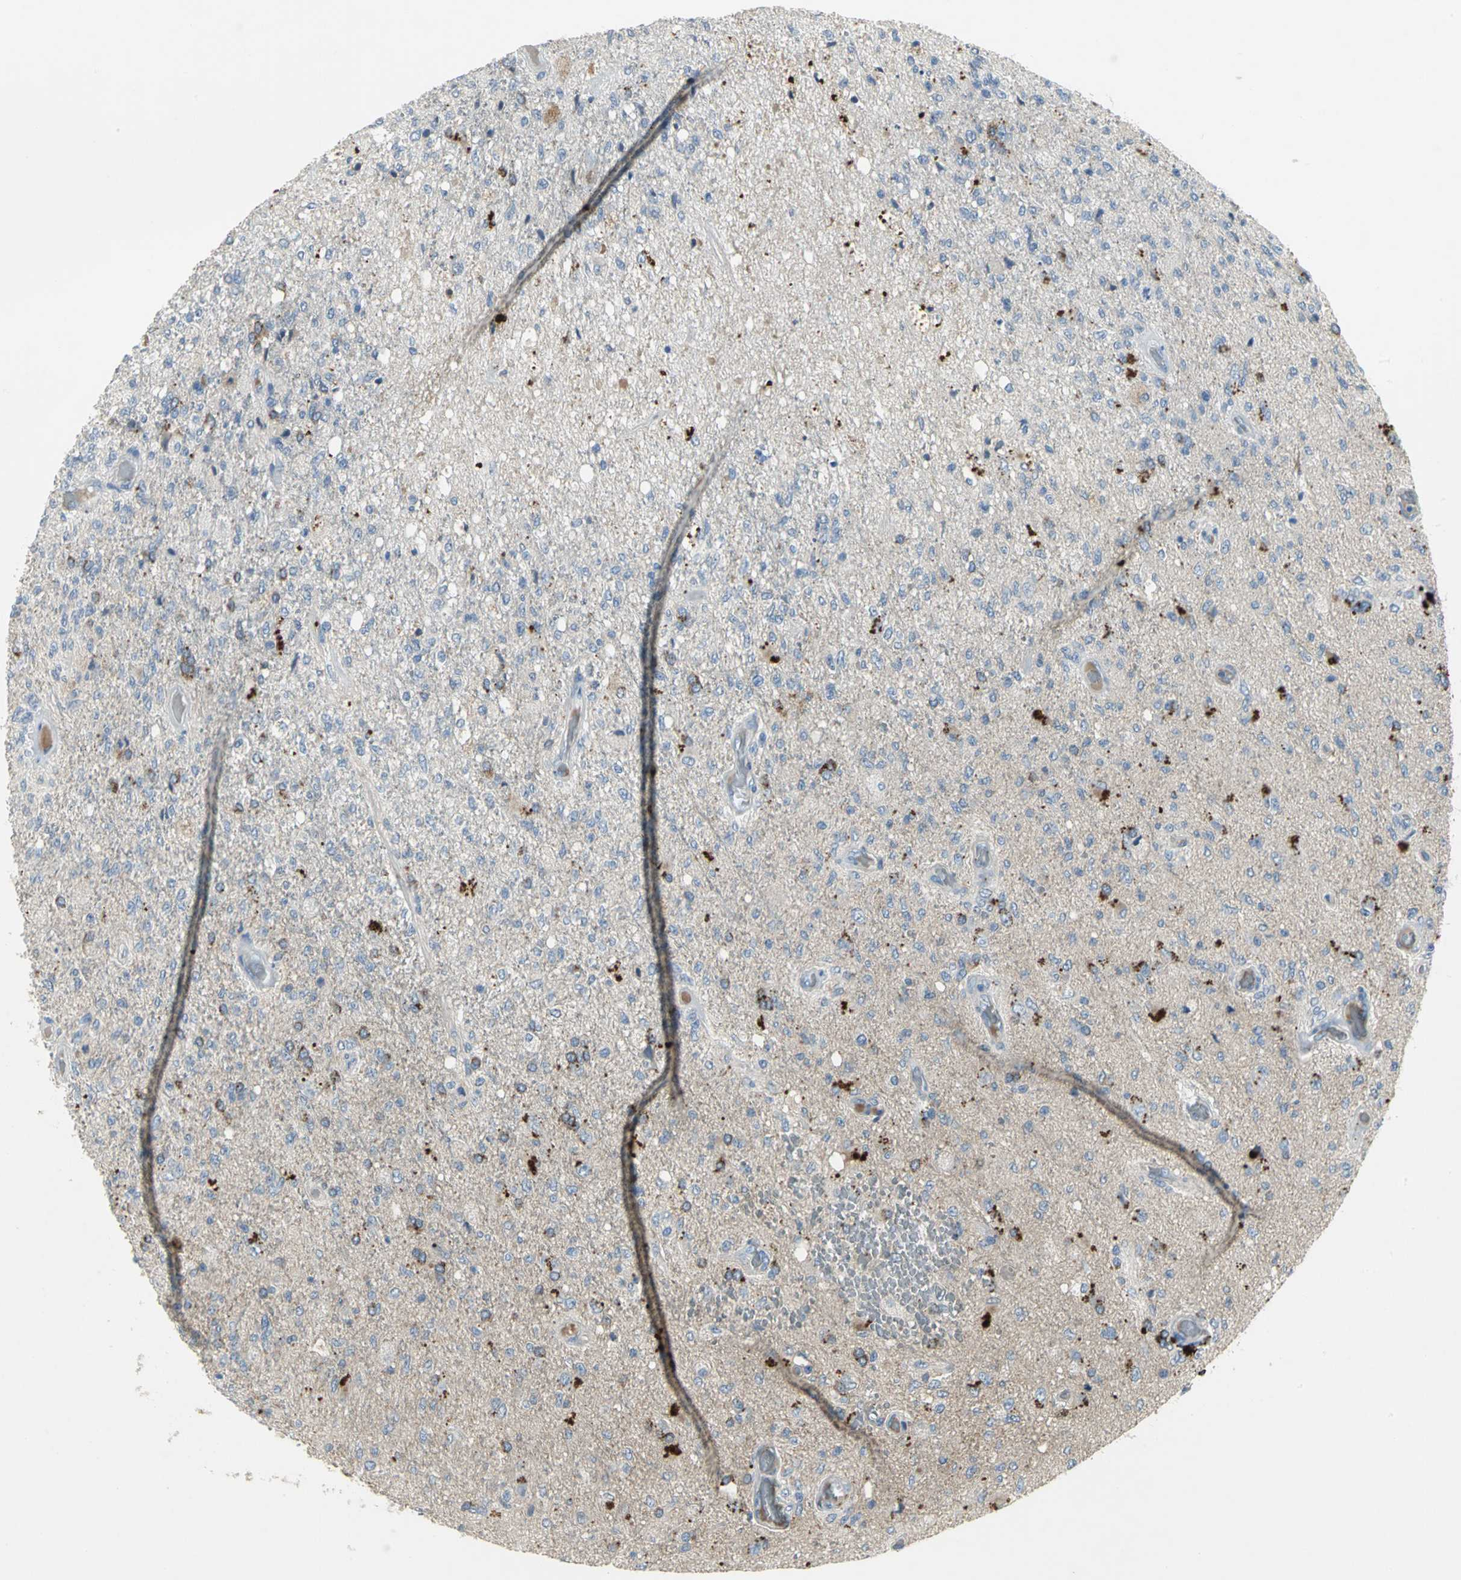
{"staining": {"intensity": "strong", "quantity": "<25%", "location": "cytoplasmic/membranous"}, "tissue": "glioma", "cell_type": "Tumor cells", "image_type": "cancer", "snomed": [{"axis": "morphology", "description": "Normal tissue, NOS"}, {"axis": "morphology", "description": "Glioma, malignant, High grade"}, {"axis": "topography", "description": "Cerebral cortex"}], "caption": "Immunohistochemical staining of high-grade glioma (malignant) demonstrates medium levels of strong cytoplasmic/membranous protein staining in about <25% of tumor cells.", "gene": "PTGDS", "patient": {"sex": "male", "age": 77}}